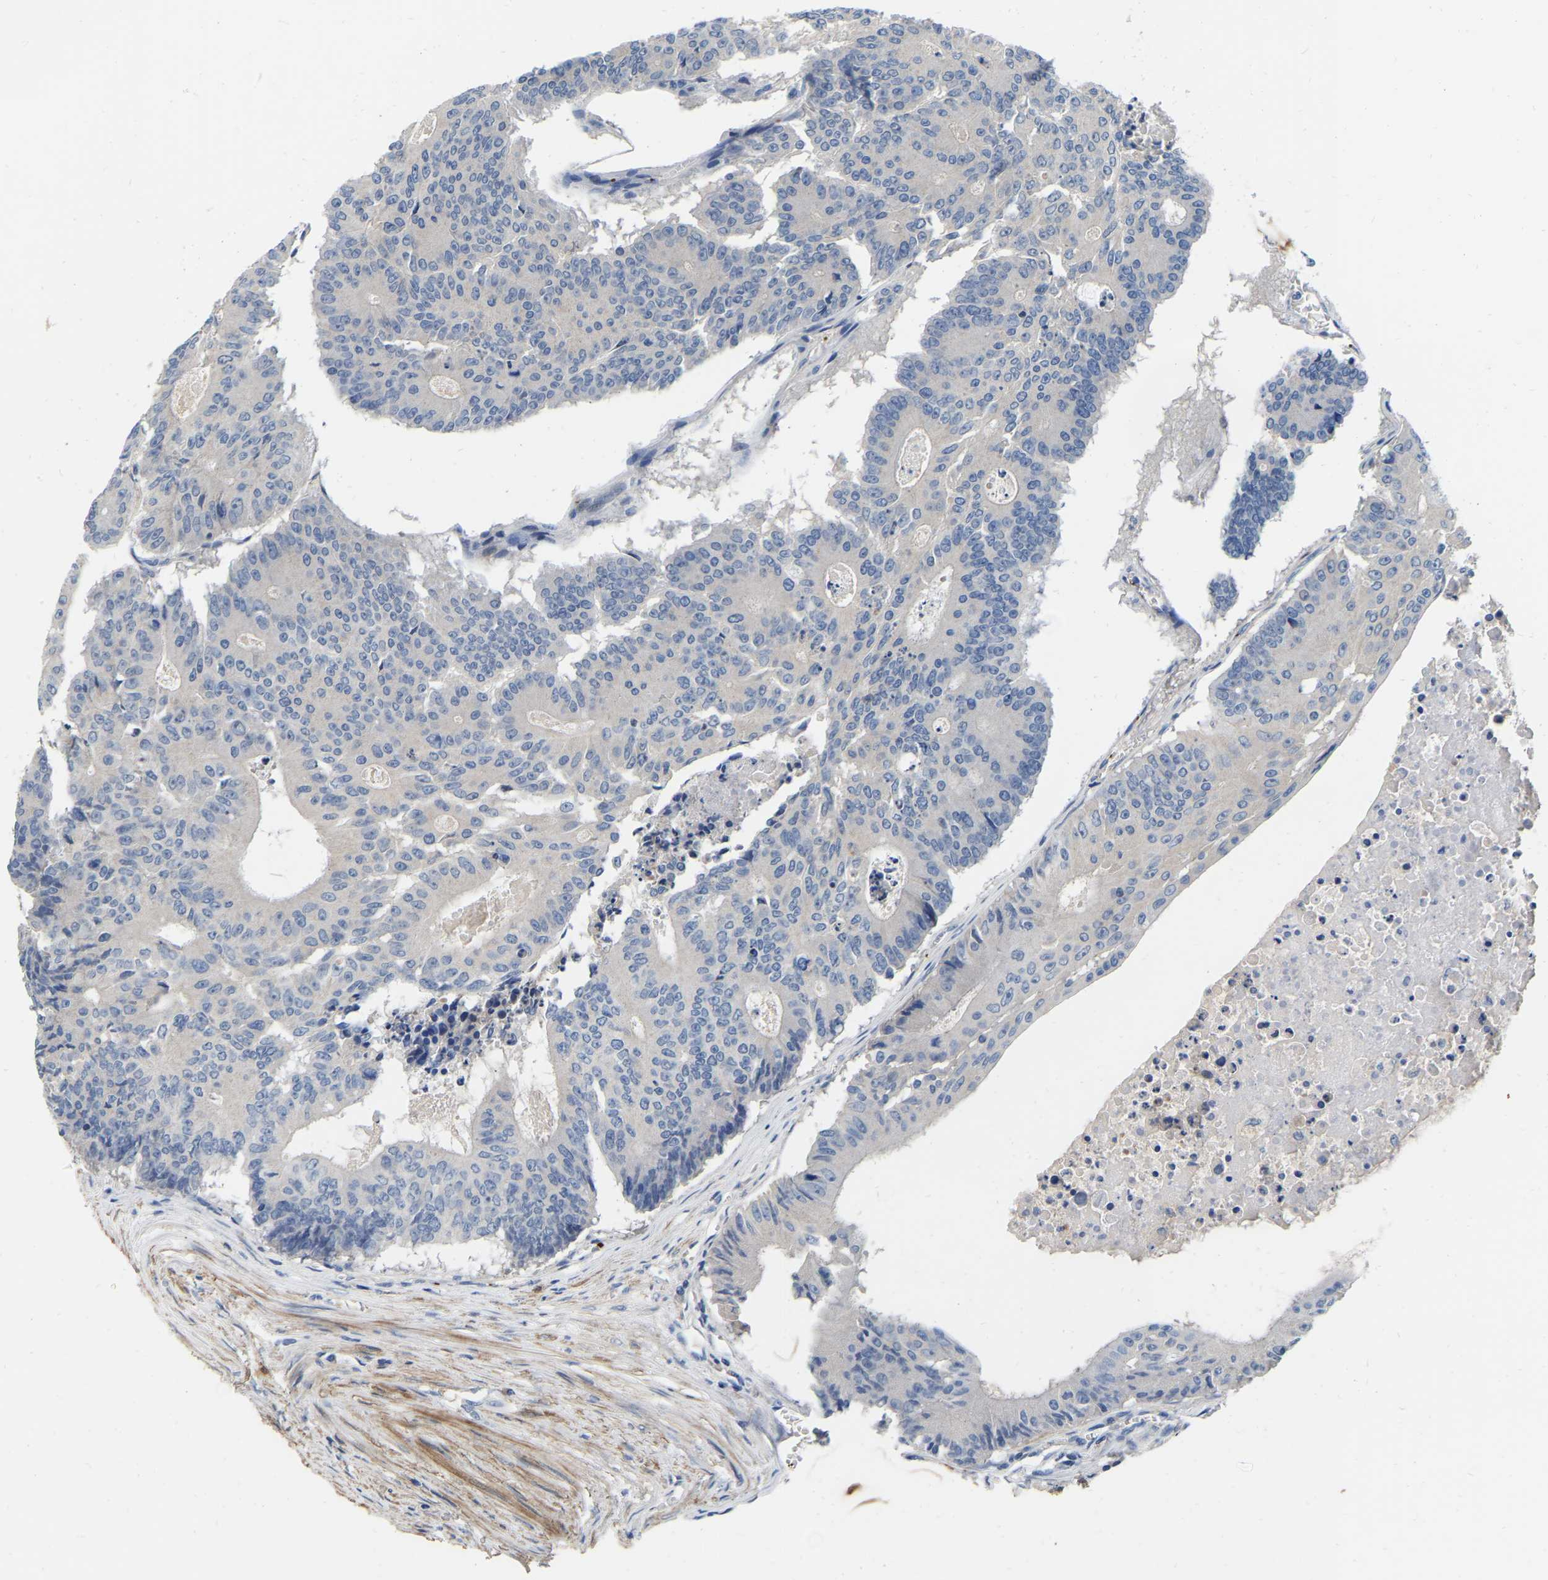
{"staining": {"intensity": "negative", "quantity": "none", "location": "none"}, "tissue": "colorectal cancer", "cell_type": "Tumor cells", "image_type": "cancer", "snomed": [{"axis": "morphology", "description": "Adenocarcinoma, NOS"}, {"axis": "topography", "description": "Colon"}], "caption": "IHC image of neoplastic tissue: colorectal adenocarcinoma stained with DAB (3,3'-diaminobenzidine) exhibits no significant protein staining in tumor cells.", "gene": "RAB27B", "patient": {"sex": "male", "age": 87}}